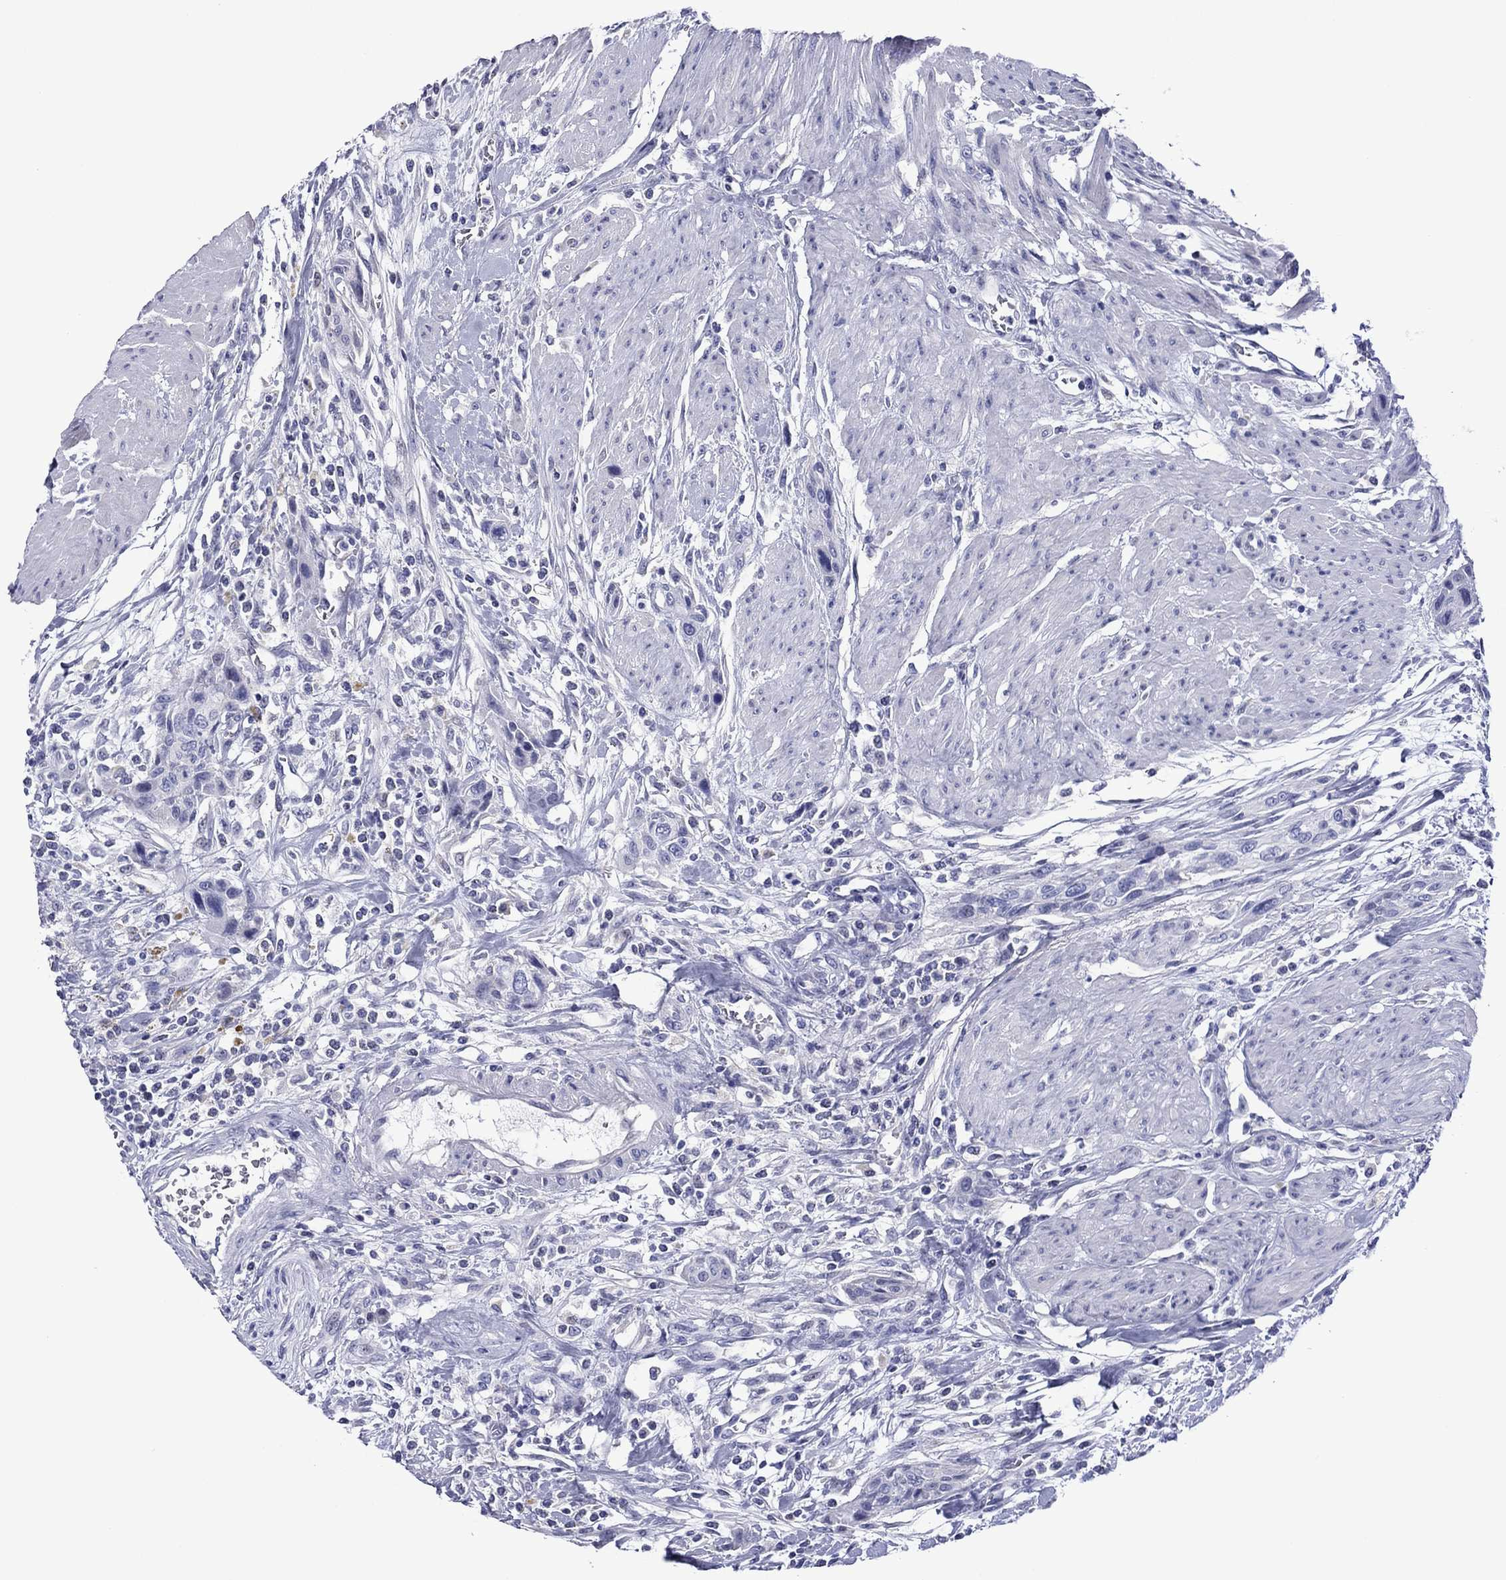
{"staining": {"intensity": "negative", "quantity": "none", "location": "none"}, "tissue": "urothelial cancer", "cell_type": "Tumor cells", "image_type": "cancer", "snomed": [{"axis": "morphology", "description": "Urothelial carcinoma, High grade"}, {"axis": "topography", "description": "Urinary bladder"}], "caption": "High-grade urothelial carcinoma was stained to show a protein in brown. There is no significant expression in tumor cells.", "gene": "PIWIL1", "patient": {"sex": "male", "age": 35}}